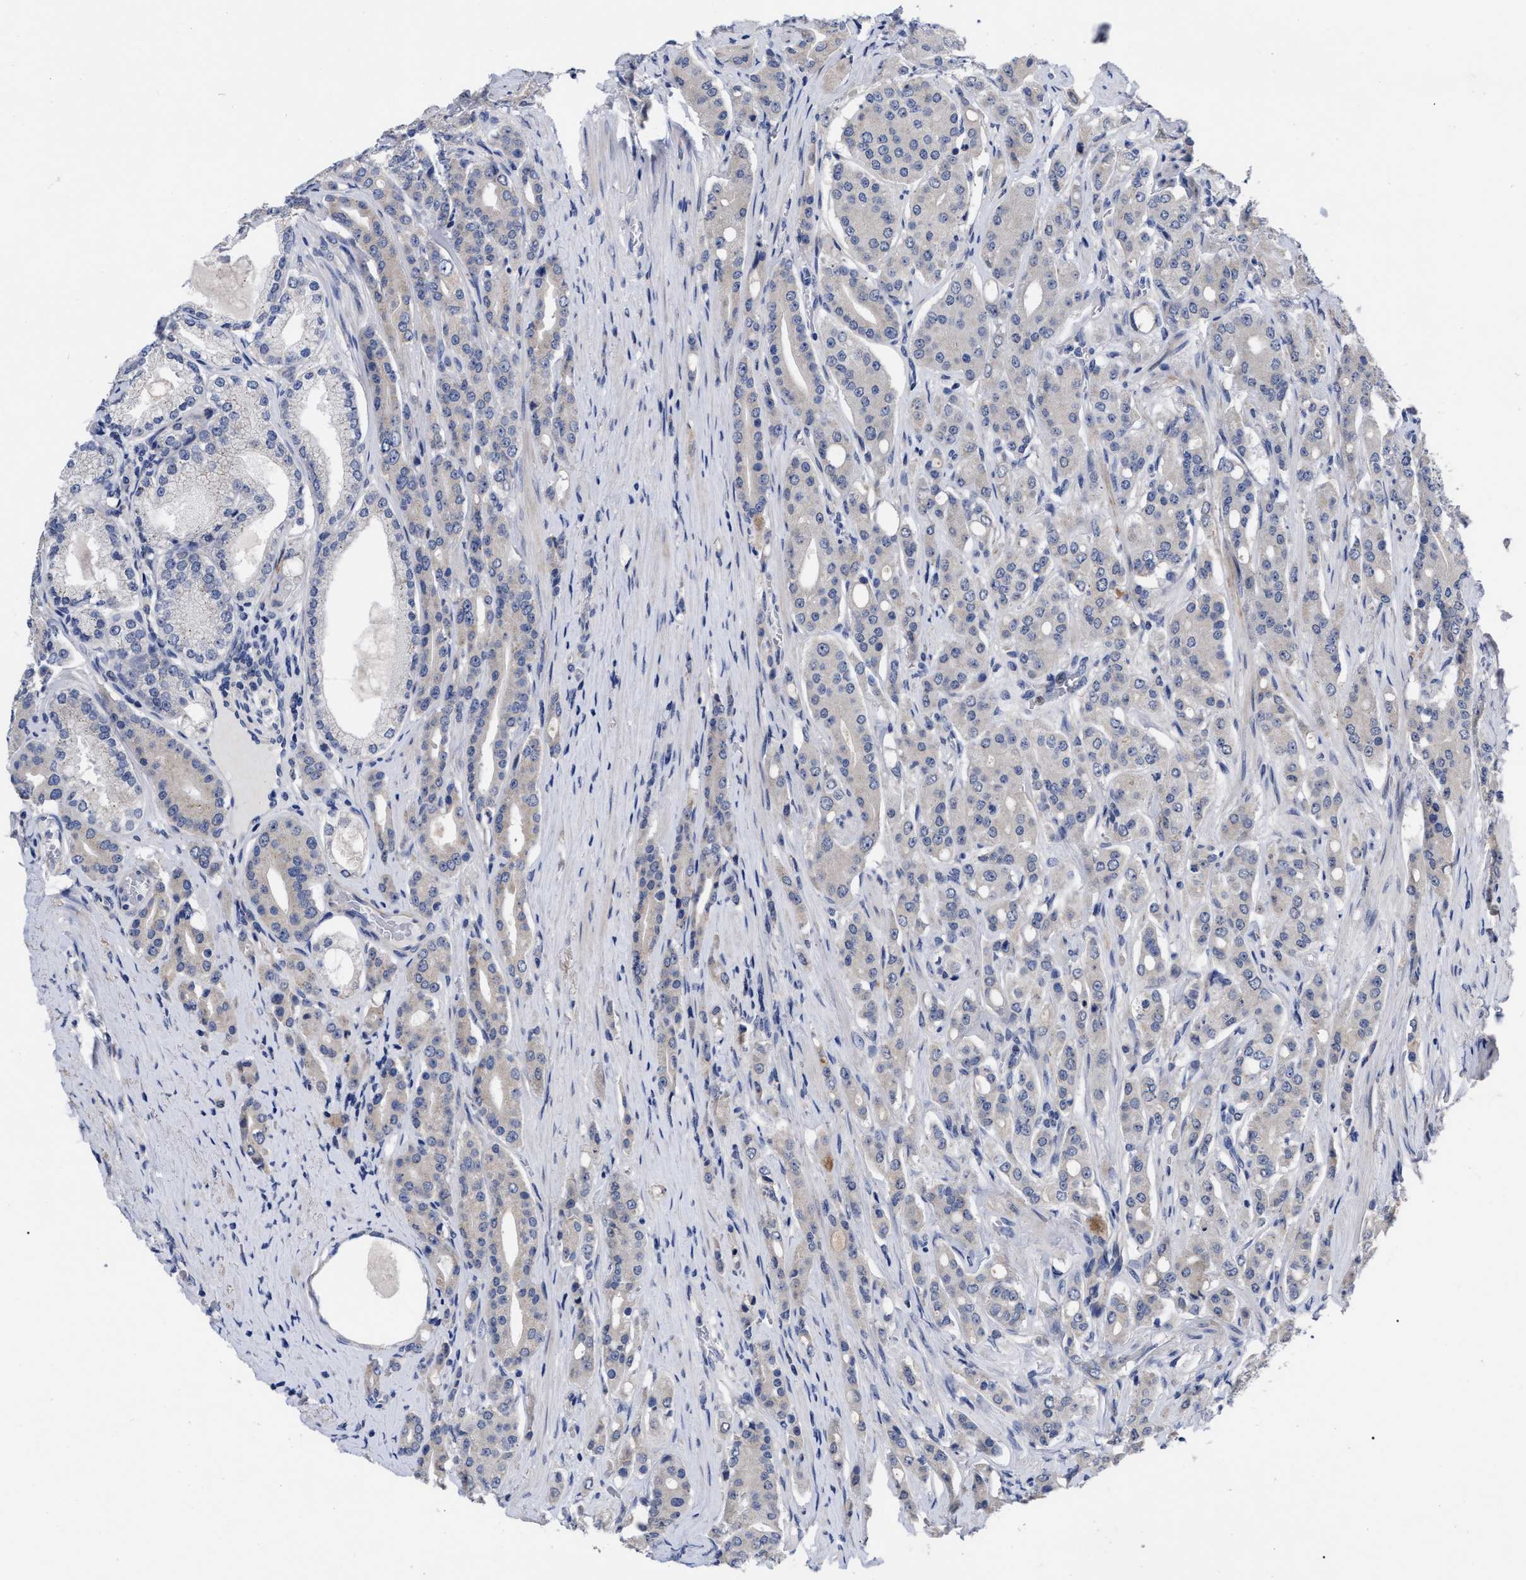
{"staining": {"intensity": "negative", "quantity": "none", "location": "none"}, "tissue": "prostate cancer", "cell_type": "Tumor cells", "image_type": "cancer", "snomed": [{"axis": "morphology", "description": "Adenocarcinoma, High grade"}, {"axis": "topography", "description": "Prostate"}], "caption": "This is a micrograph of IHC staining of prostate high-grade adenocarcinoma, which shows no staining in tumor cells. (DAB (3,3'-diaminobenzidine) immunohistochemistry, high magnification).", "gene": "CCN5", "patient": {"sex": "male", "age": 71}}